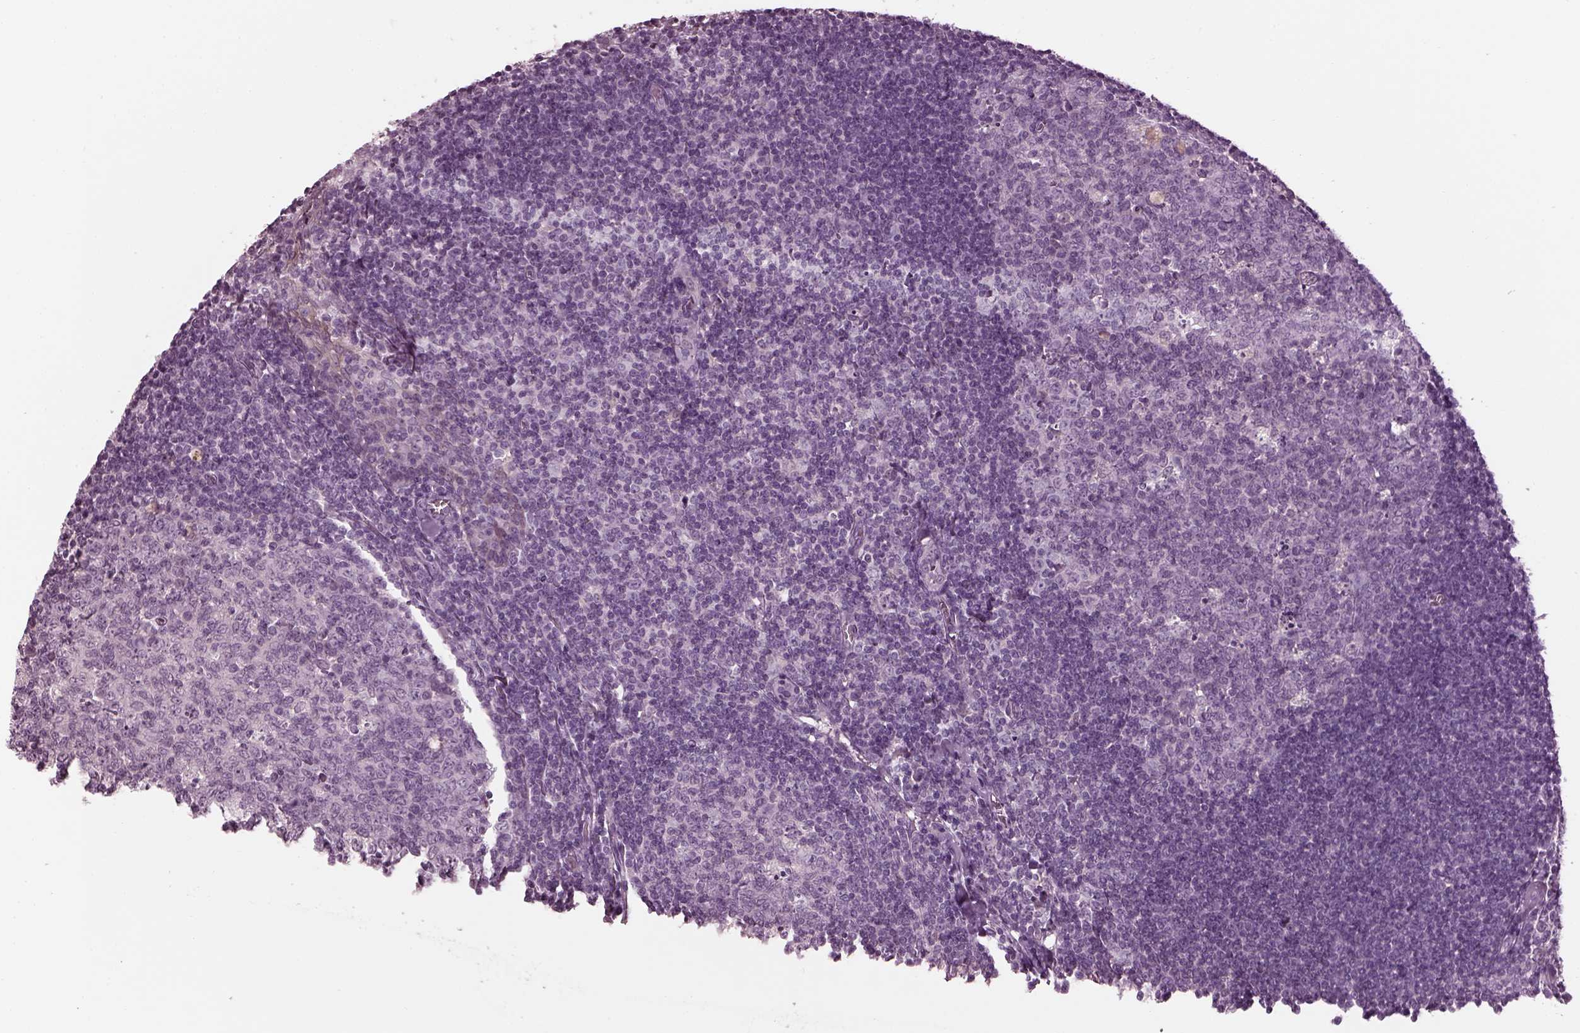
{"staining": {"intensity": "negative", "quantity": "none", "location": "none"}, "tissue": "tonsil", "cell_type": "Germinal center cells", "image_type": "normal", "snomed": [{"axis": "morphology", "description": "Normal tissue, NOS"}, {"axis": "topography", "description": "Tonsil"}], "caption": "Immunohistochemical staining of normal human tonsil displays no significant staining in germinal center cells. The staining is performed using DAB (3,3'-diaminobenzidine) brown chromogen with nuclei counter-stained in using hematoxylin.", "gene": "MIB2", "patient": {"sex": "female", "age": 12}}